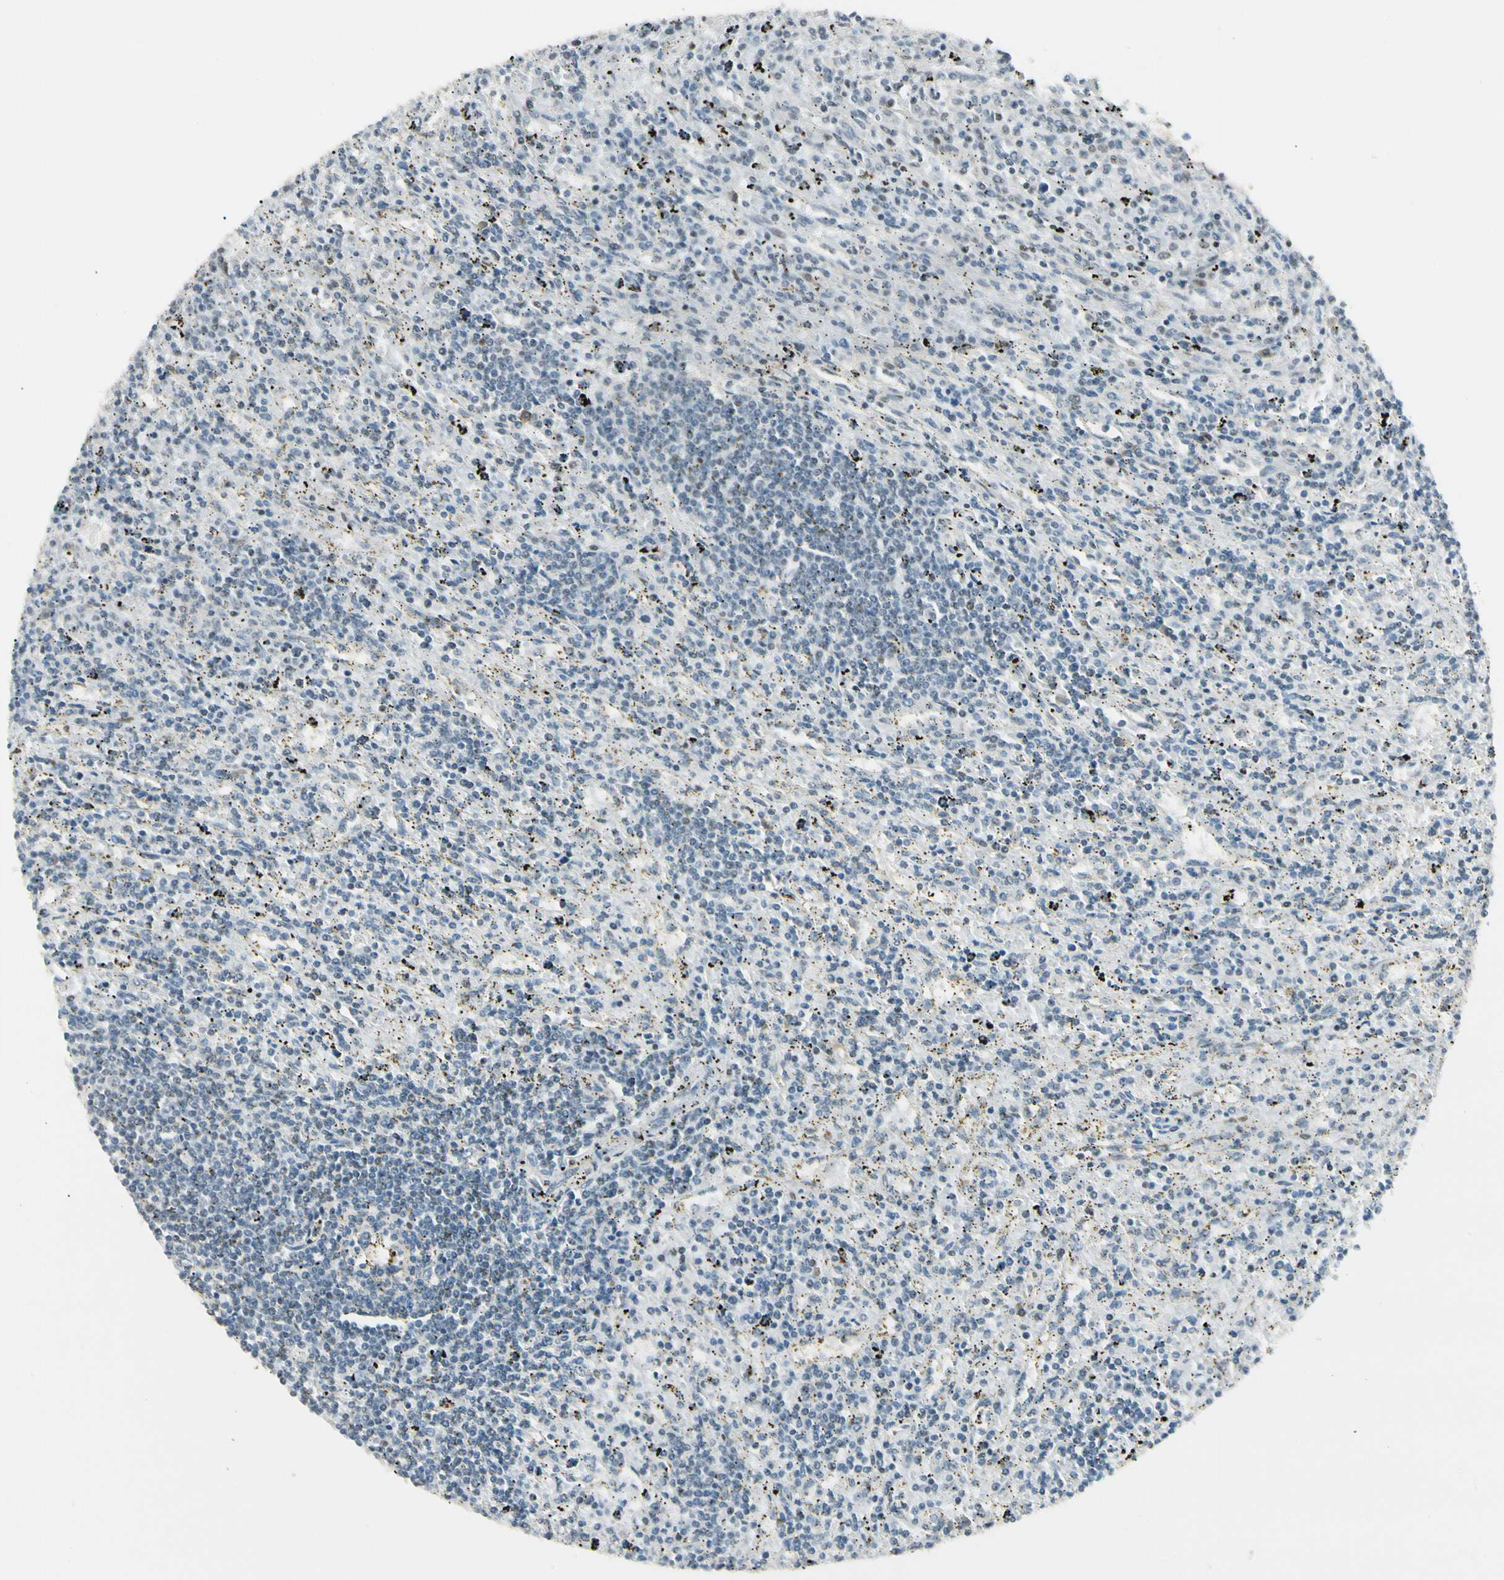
{"staining": {"intensity": "negative", "quantity": "none", "location": "none"}, "tissue": "lymphoma", "cell_type": "Tumor cells", "image_type": "cancer", "snomed": [{"axis": "morphology", "description": "Malignant lymphoma, non-Hodgkin's type, Low grade"}, {"axis": "topography", "description": "Spleen"}], "caption": "Immunohistochemistry histopathology image of low-grade malignant lymphoma, non-Hodgkin's type stained for a protein (brown), which reveals no expression in tumor cells.", "gene": "ATXN1", "patient": {"sex": "male", "age": 76}}